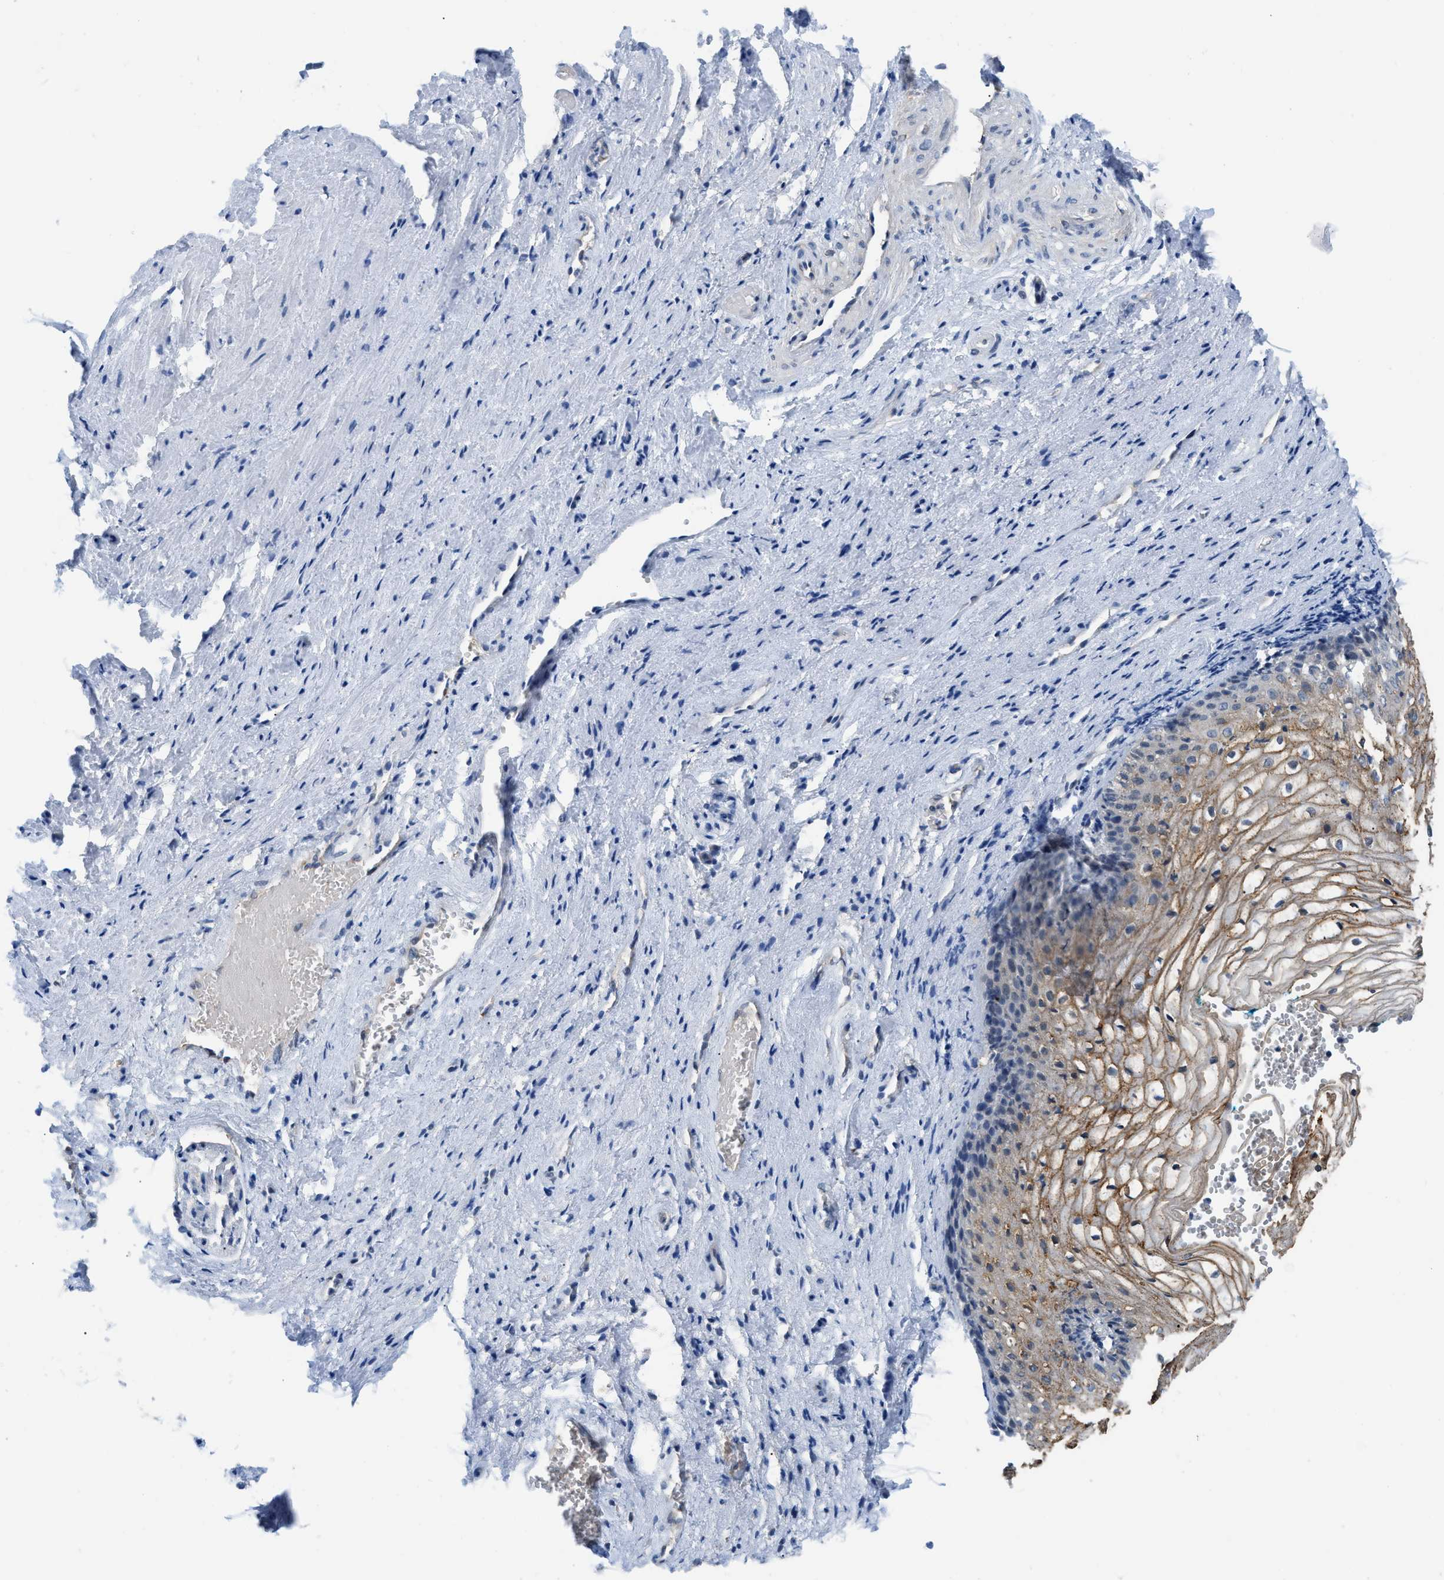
{"staining": {"intensity": "moderate", "quantity": ">75%", "location": "cytoplasmic/membranous"}, "tissue": "vagina", "cell_type": "Squamous epithelial cells", "image_type": "normal", "snomed": [{"axis": "morphology", "description": "Normal tissue, NOS"}, {"axis": "topography", "description": "Vagina"}], "caption": "Brown immunohistochemical staining in unremarkable human vagina shows moderate cytoplasmic/membranous staining in about >75% of squamous epithelial cells. Nuclei are stained in blue.", "gene": "PSAT1", "patient": {"sex": "female", "age": 34}}